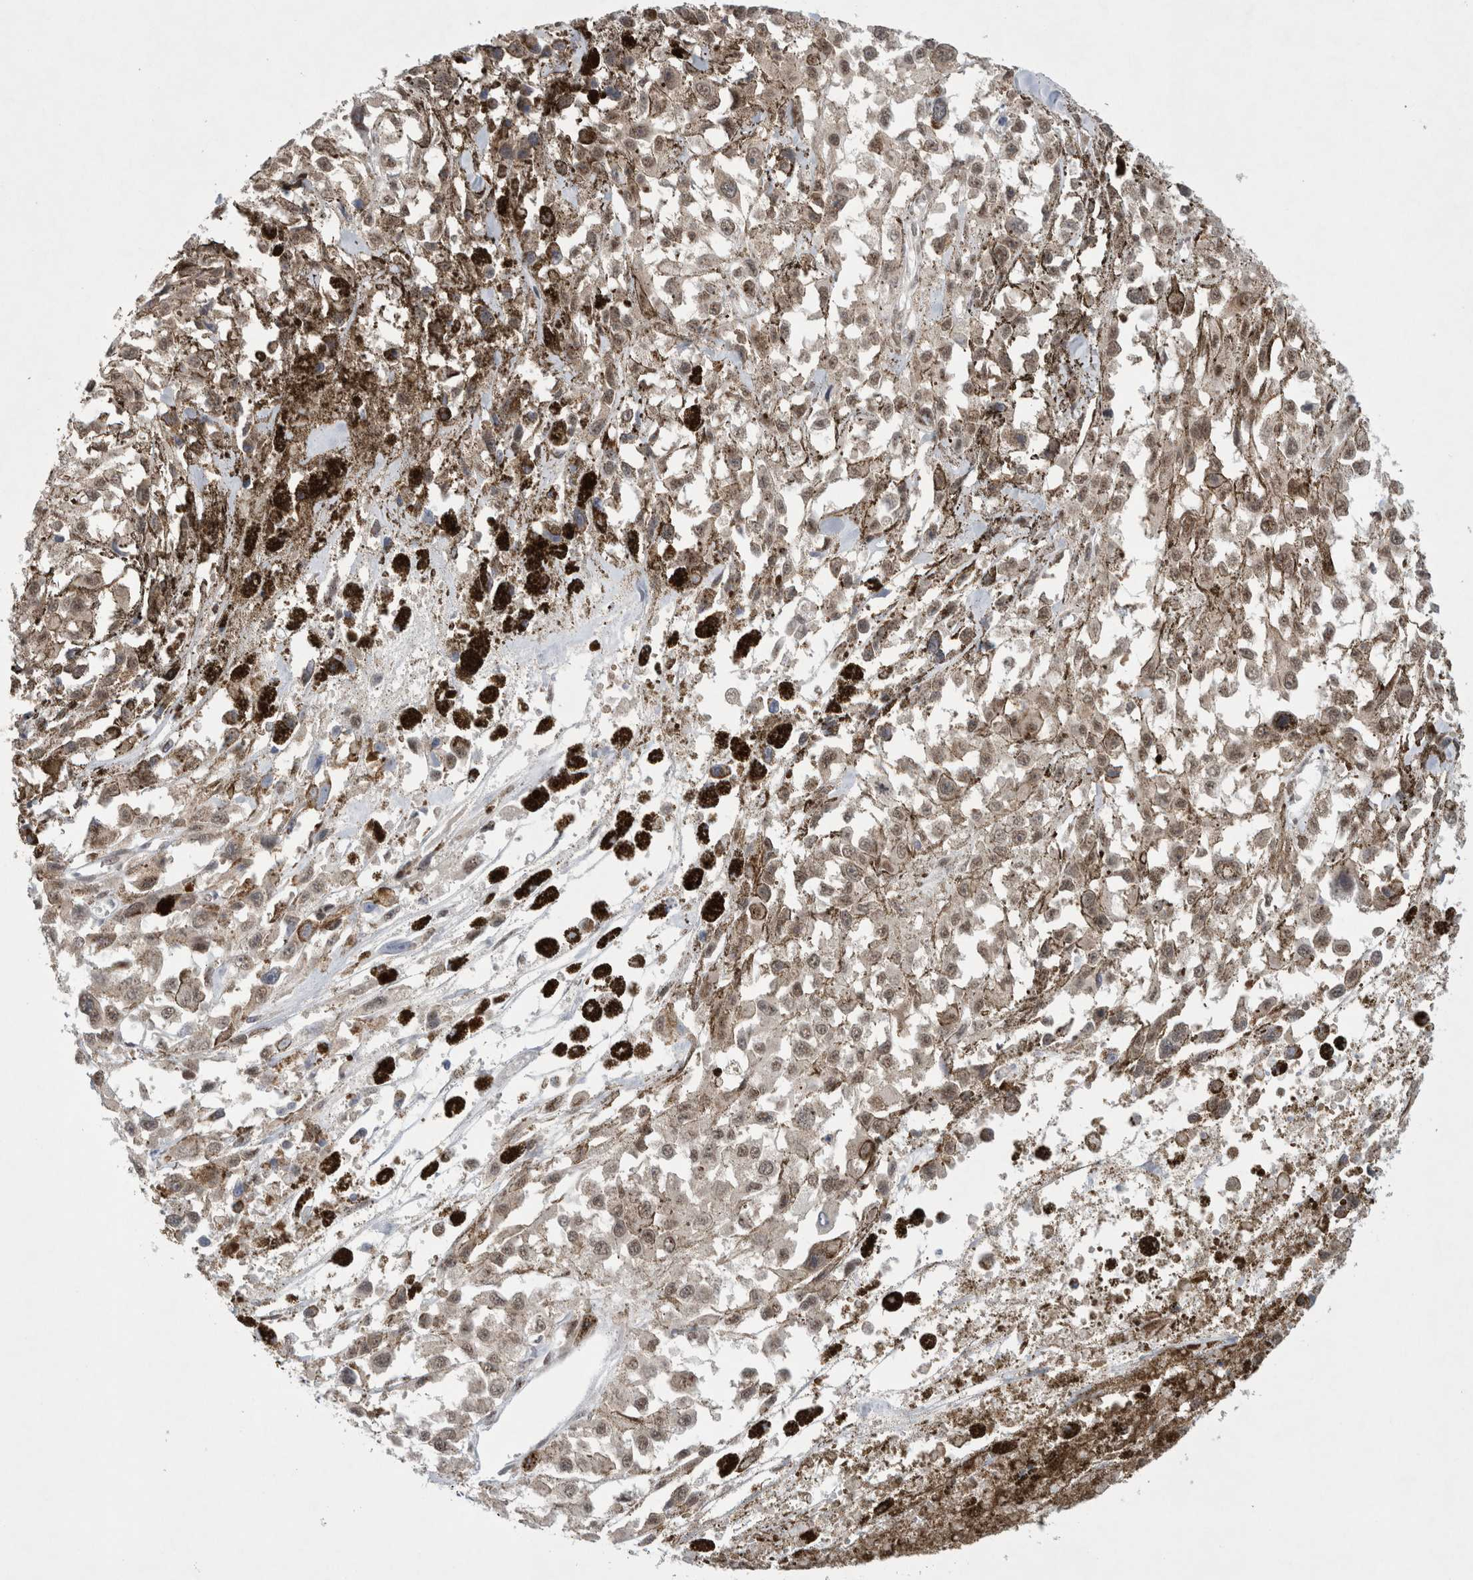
{"staining": {"intensity": "weak", "quantity": ">75%", "location": "nuclear"}, "tissue": "melanoma", "cell_type": "Tumor cells", "image_type": "cancer", "snomed": [{"axis": "morphology", "description": "Malignant melanoma, Metastatic site"}, {"axis": "topography", "description": "Lymph node"}], "caption": "The immunohistochemical stain highlights weak nuclear expression in tumor cells of malignant melanoma (metastatic site) tissue. (DAB (3,3'-diaminobenzidine) = brown stain, brightfield microscopy at high magnification).", "gene": "WIPF2", "patient": {"sex": "male", "age": 59}}